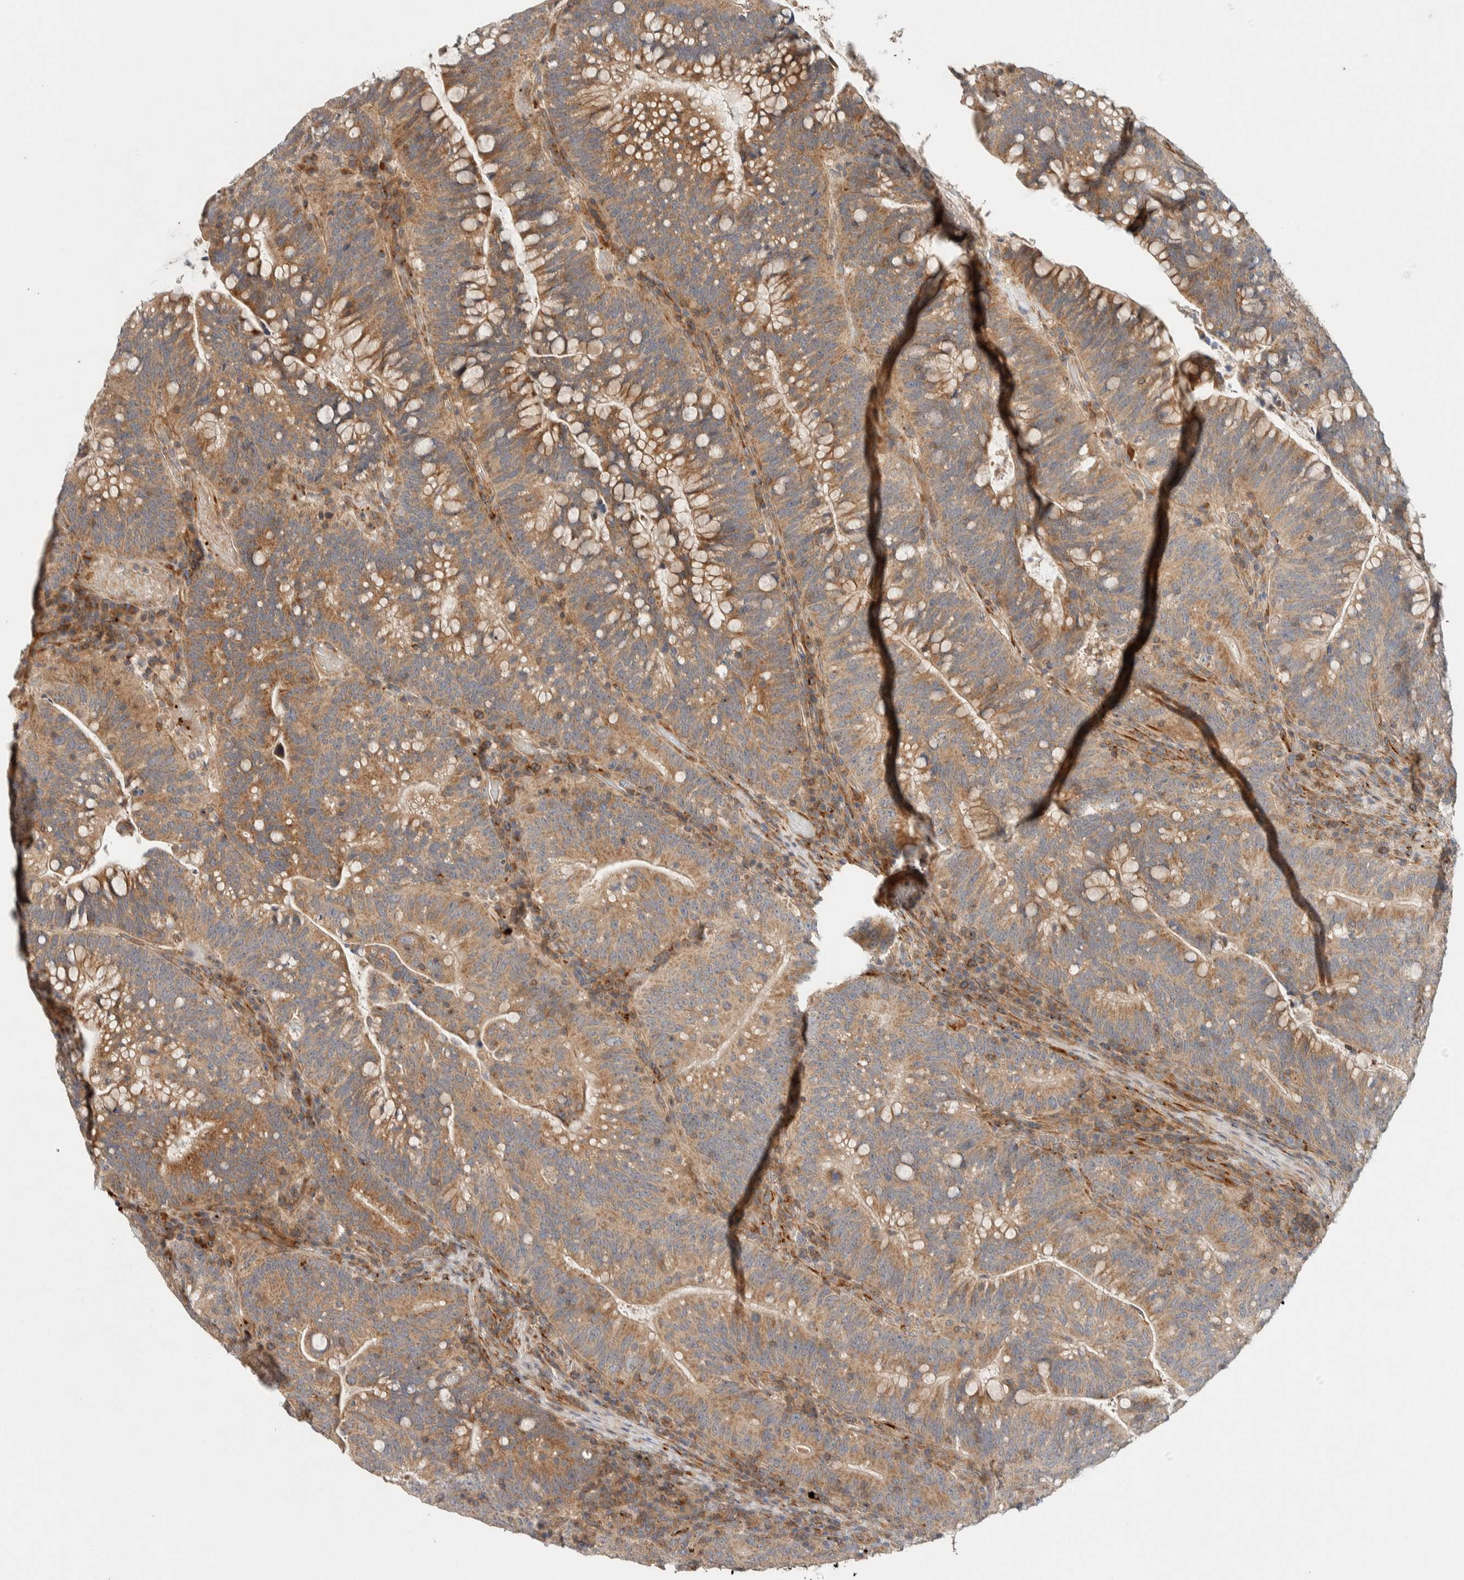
{"staining": {"intensity": "moderate", "quantity": ">75%", "location": "cytoplasmic/membranous"}, "tissue": "colorectal cancer", "cell_type": "Tumor cells", "image_type": "cancer", "snomed": [{"axis": "morphology", "description": "Adenocarcinoma, NOS"}, {"axis": "topography", "description": "Colon"}], "caption": "Adenocarcinoma (colorectal) stained with DAB immunohistochemistry reveals medium levels of moderate cytoplasmic/membranous expression in approximately >75% of tumor cells.", "gene": "KIF9", "patient": {"sex": "female", "age": 66}}